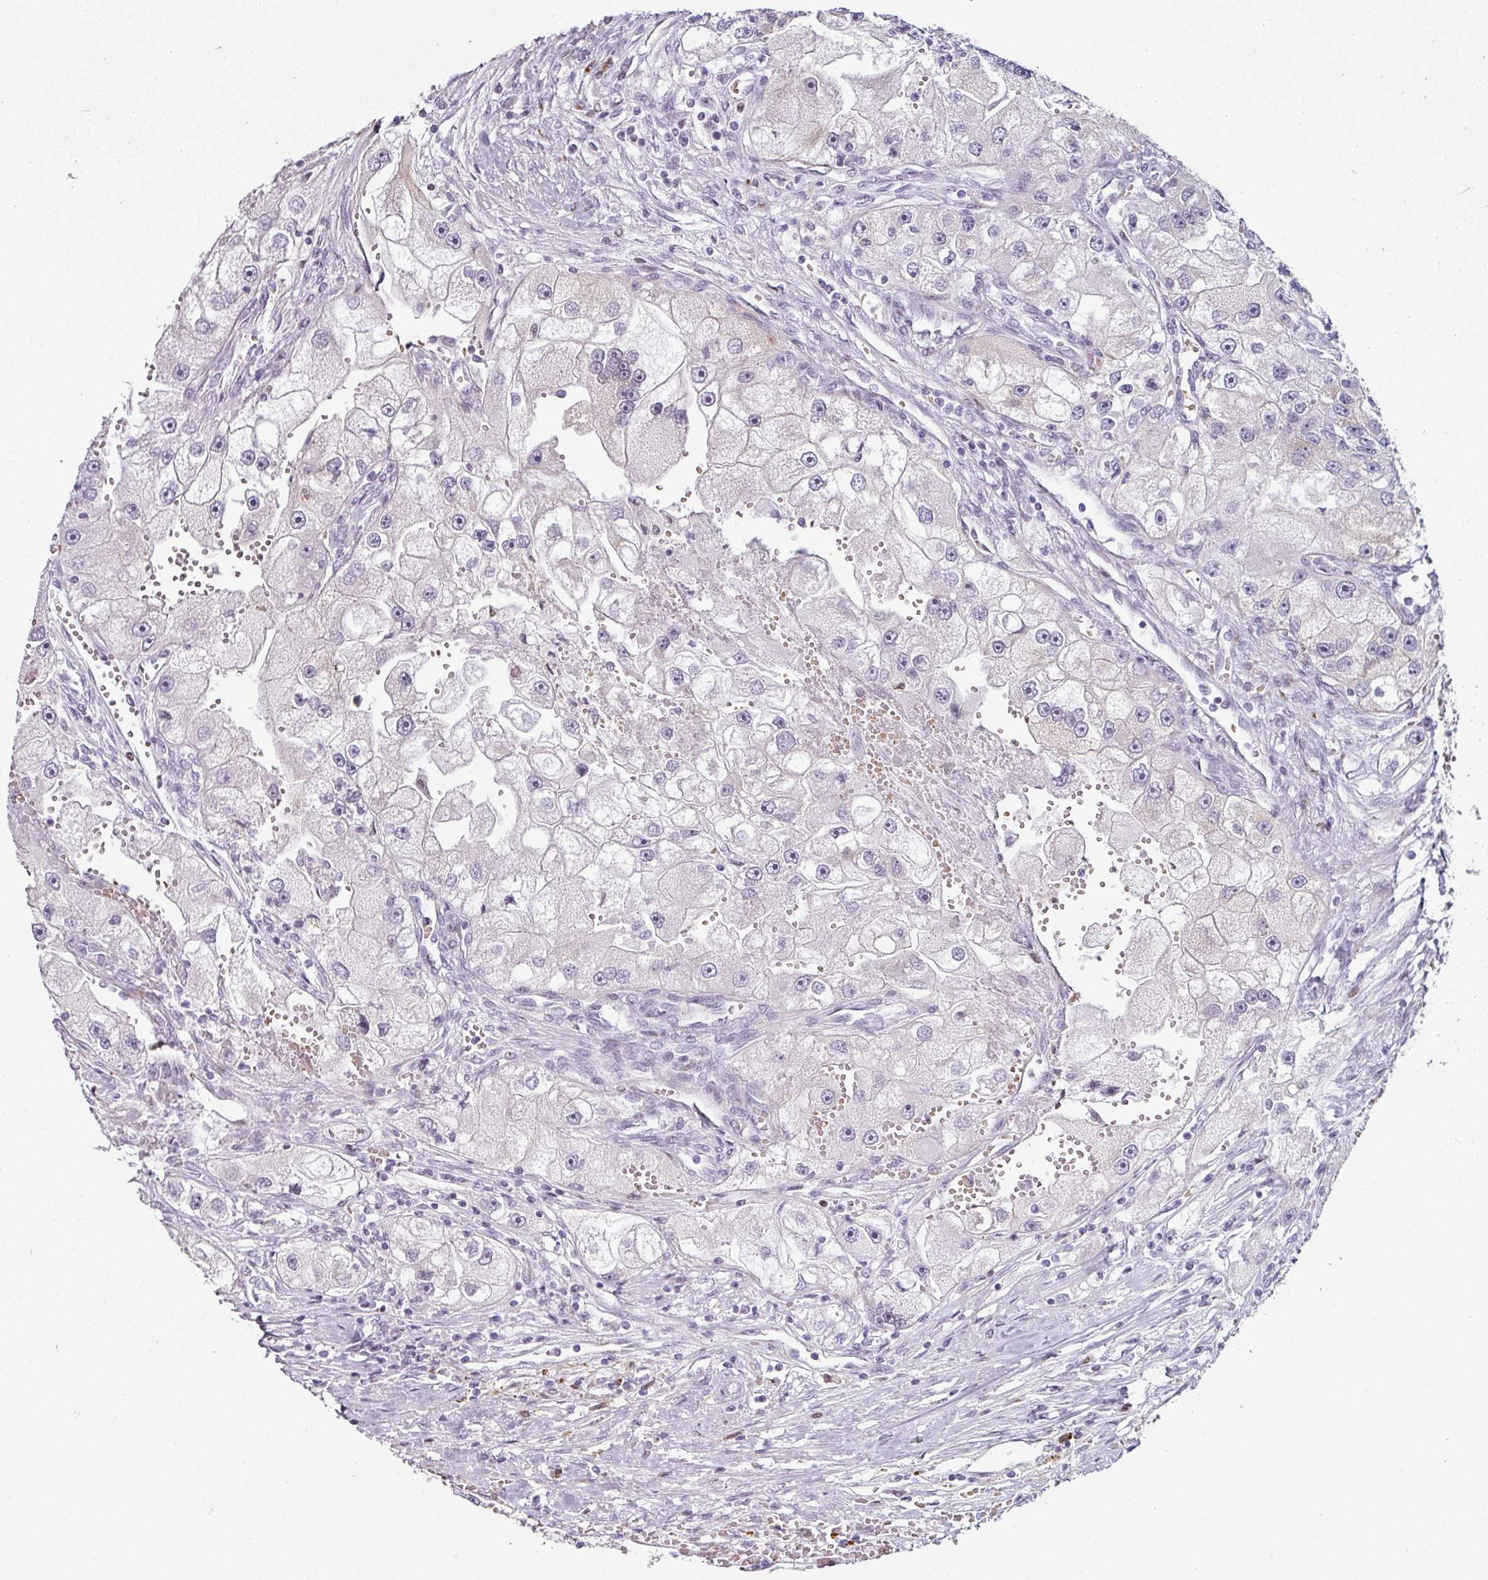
{"staining": {"intensity": "negative", "quantity": "none", "location": "none"}, "tissue": "renal cancer", "cell_type": "Tumor cells", "image_type": "cancer", "snomed": [{"axis": "morphology", "description": "Adenocarcinoma, NOS"}, {"axis": "topography", "description": "Kidney"}], "caption": "Tumor cells are negative for brown protein staining in renal cancer (adenocarcinoma).", "gene": "SYT8", "patient": {"sex": "male", "age": 63}}